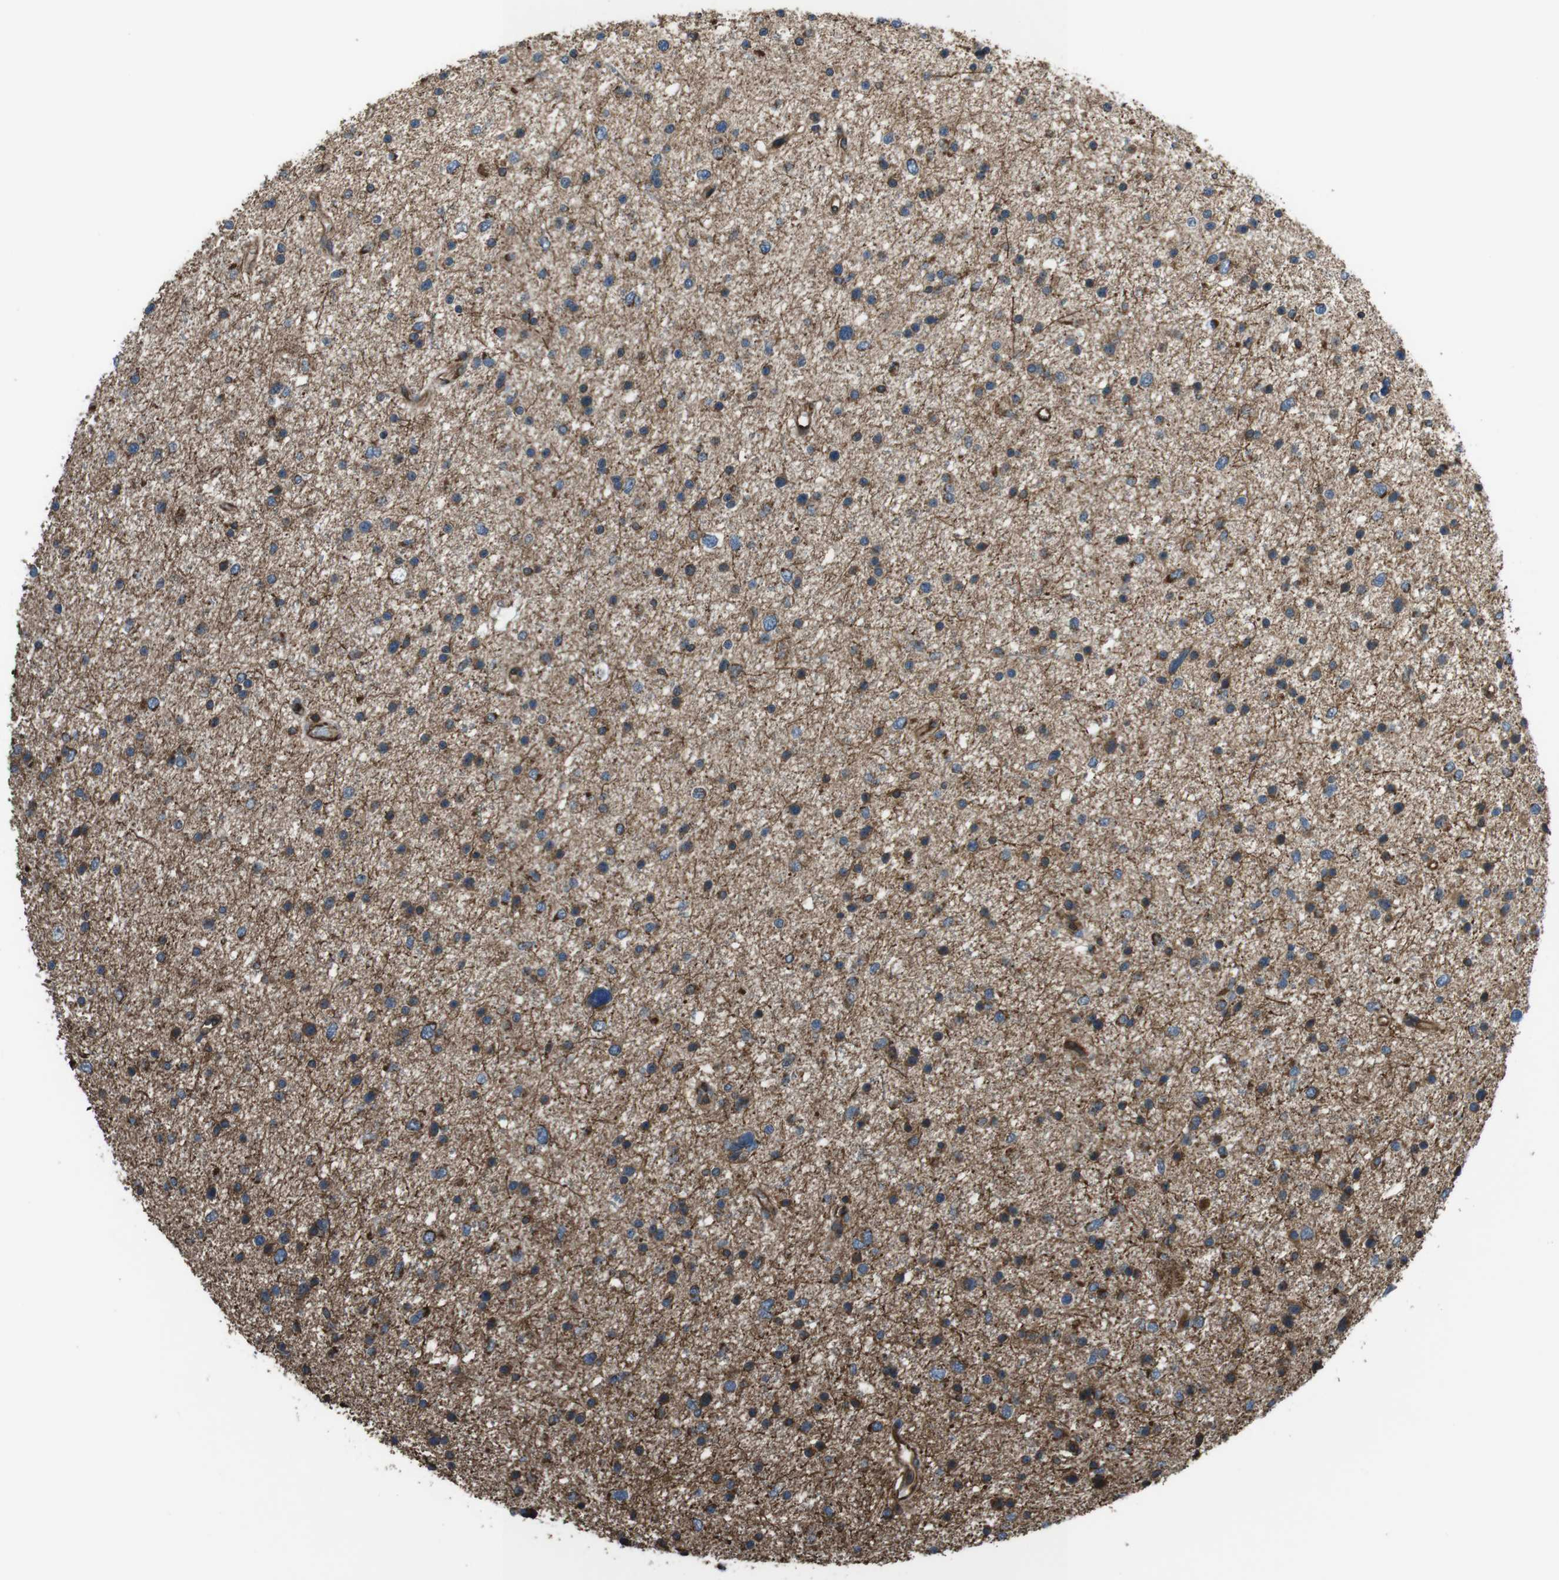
{"staining": {"intensity": "moderate", "quantity": "<25%", "location": "cytoplasmic/membranous"}, "tissue": "glioma", "cell_type": "Tumor cells", "image_type": "cancer", "snomed": [{"axis": "morphology", "description": "Glioma, malignant, Low grade"}, {"axis": "topography", "description": "Brain"}], "caption": "Malignant glioma (low-grade) was stained to show a protein in brown. There is low levels of moderate cytoplasmic/membranous positivity in approximately <25% of tumor cells.", "gene": "GIMAP8", "patient": {"sex": "female", "age": 37}}